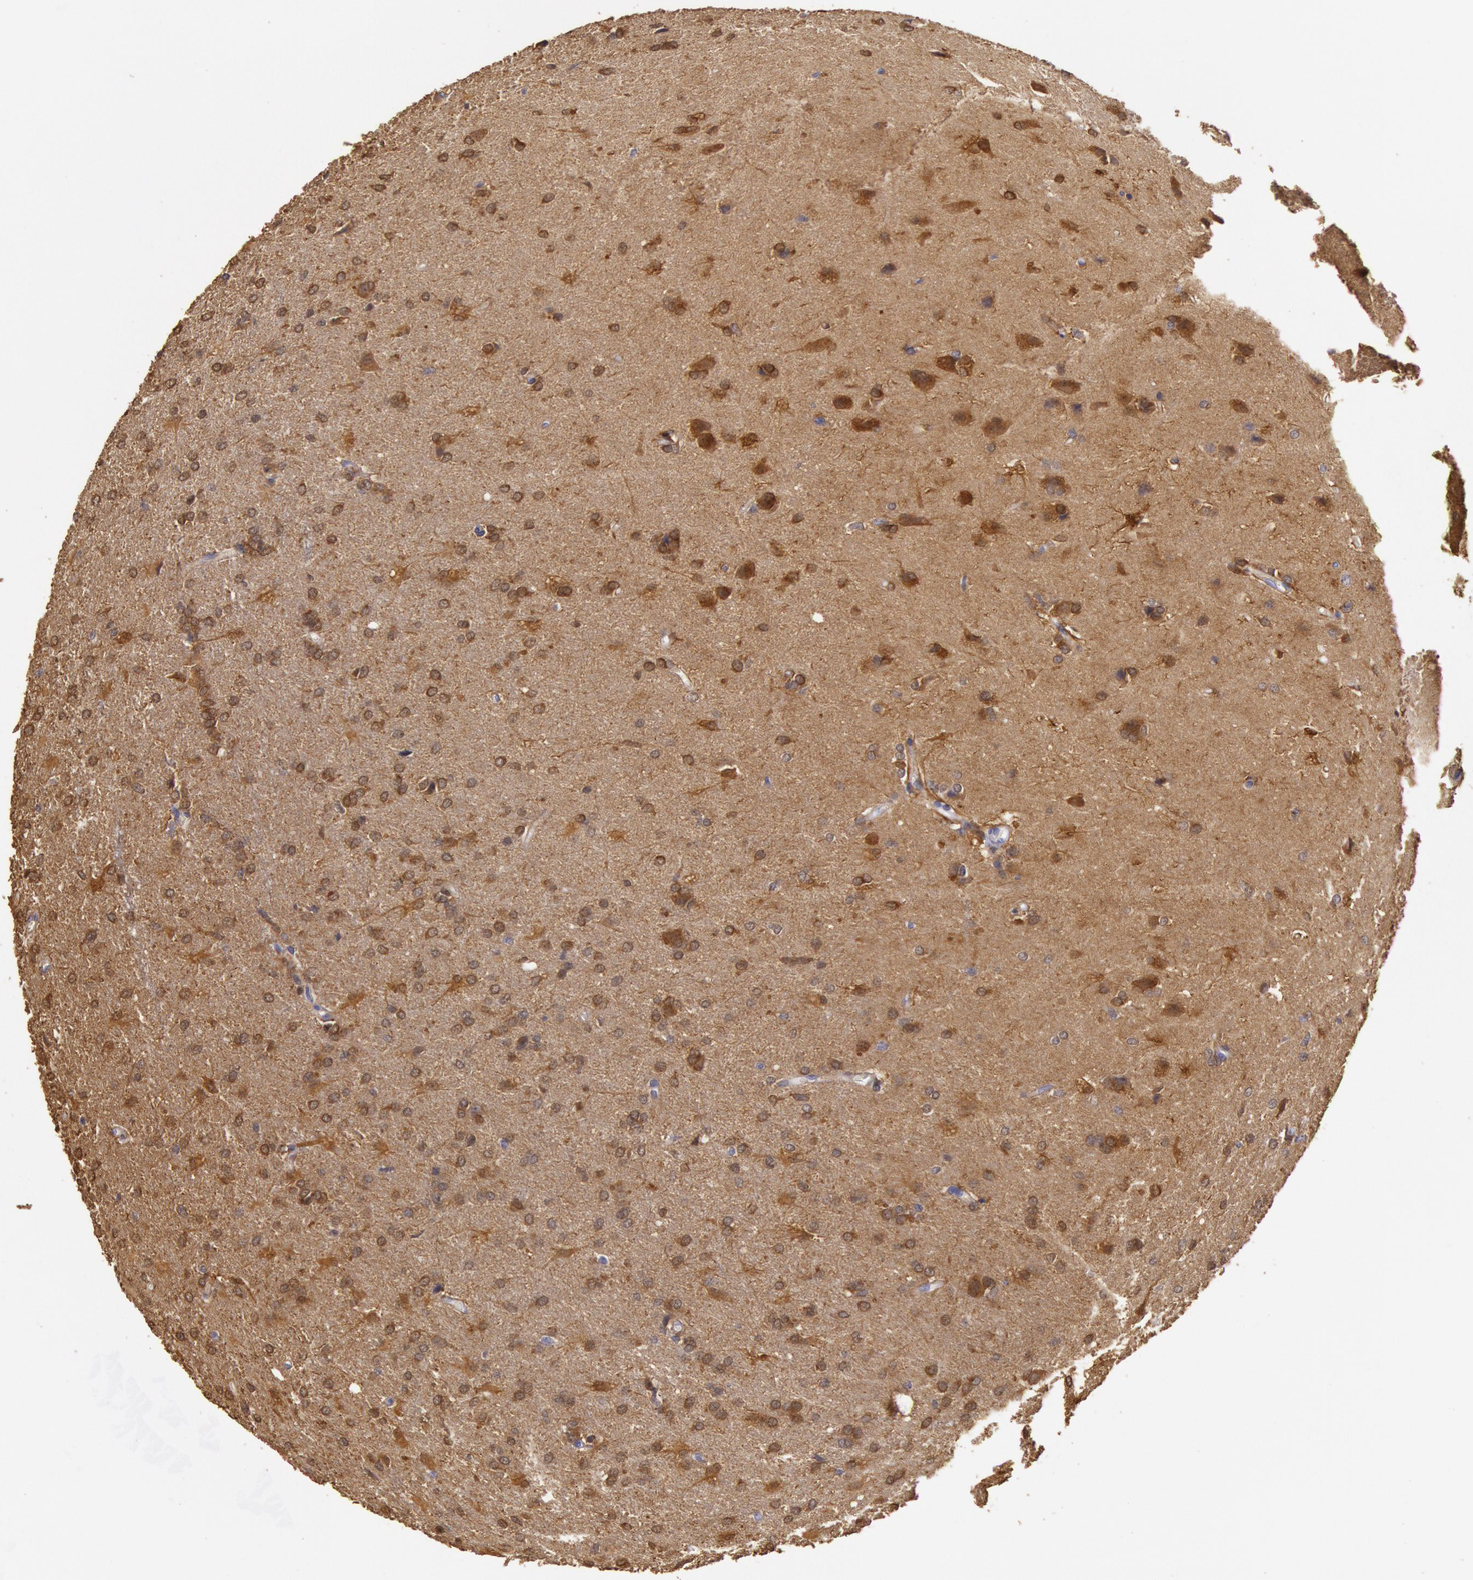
{"staining": {"intensity": "moderate", "quantity": ">75%", "location": "cytoplasmic/membranous"}, "tissue": "glioma", "cell_type": "Tumor cells", "image_type": "cancer", "snomed": [{"axis": "morphology", "description": "Glioma, malignant, High grade"}, {"axis": "topography", "description": "Brain"}], "caption": "Immunohistochemistry (IHC) staining of malignant high-grade glioma, which displays medium levels of moderate cytoplasmic/membranous positivity in approximately >75% of tumor cells indicating moderate cytoplasmic/membranous protein positivity. The staining was performed using DAB (3,3'-diaminobenzidine) (brown) for protein detection and nuclei were counterstained in hematoxylin (blue).", "gene": "CKB", "patient": {"sex": "male", "age": 68}}